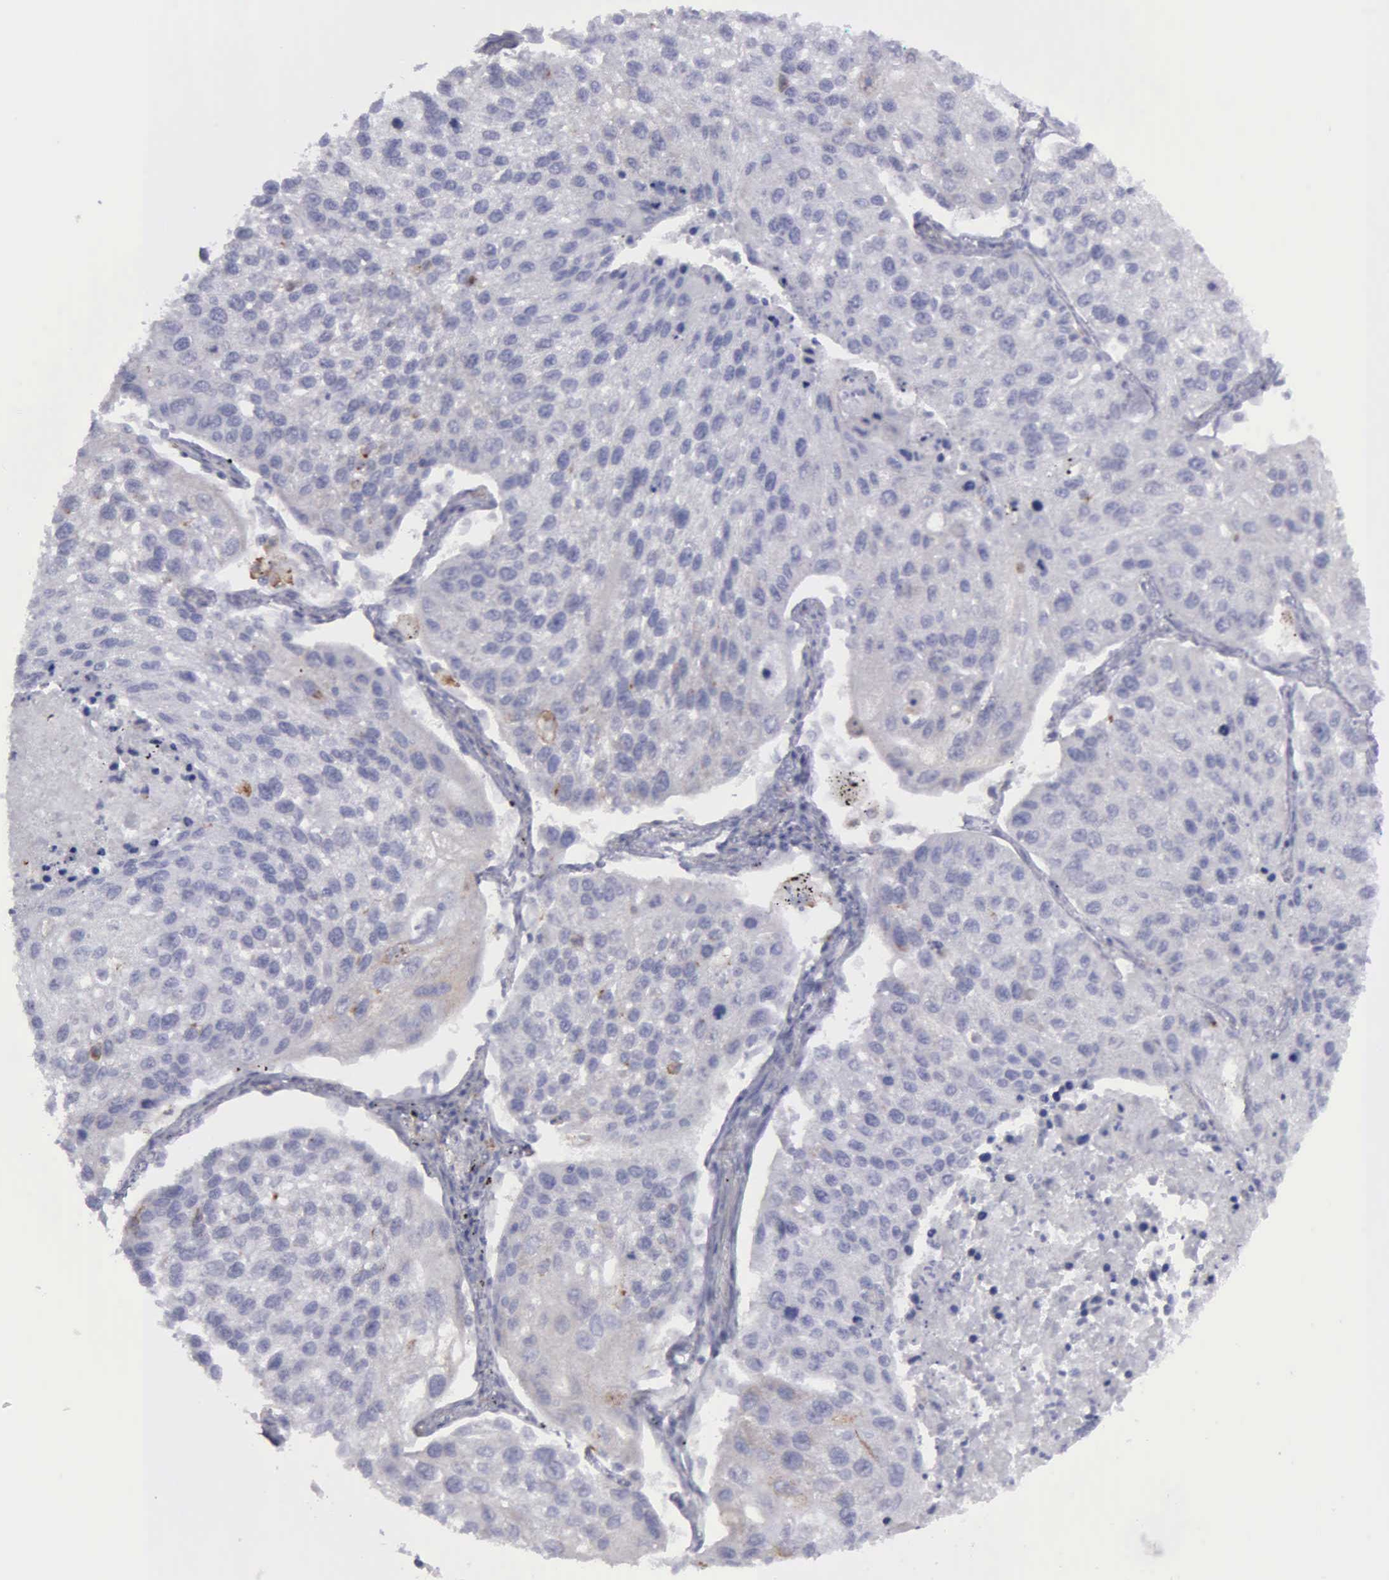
{"staining": {"intensity": "negative", "quantity": "none", "location": "none"}, "tissue": "lung cancer", "cell_type": "Tumor cells", "image_type": "cancer", "snomed": [{"axis": "morphology", "description": "Squamous cell carcinoma, NOS"}, {"axis": "topography", "description": "Lung"}], "caption": "The histopathology image displays no staining of tumor cells in lung squamous cell carcinoma. (DAB (3,3'-diaminobenzidine) immunohistochemistry, high magnification).", "gene": "TYRP1", "patient": {"sex": "male", "age": 75}}